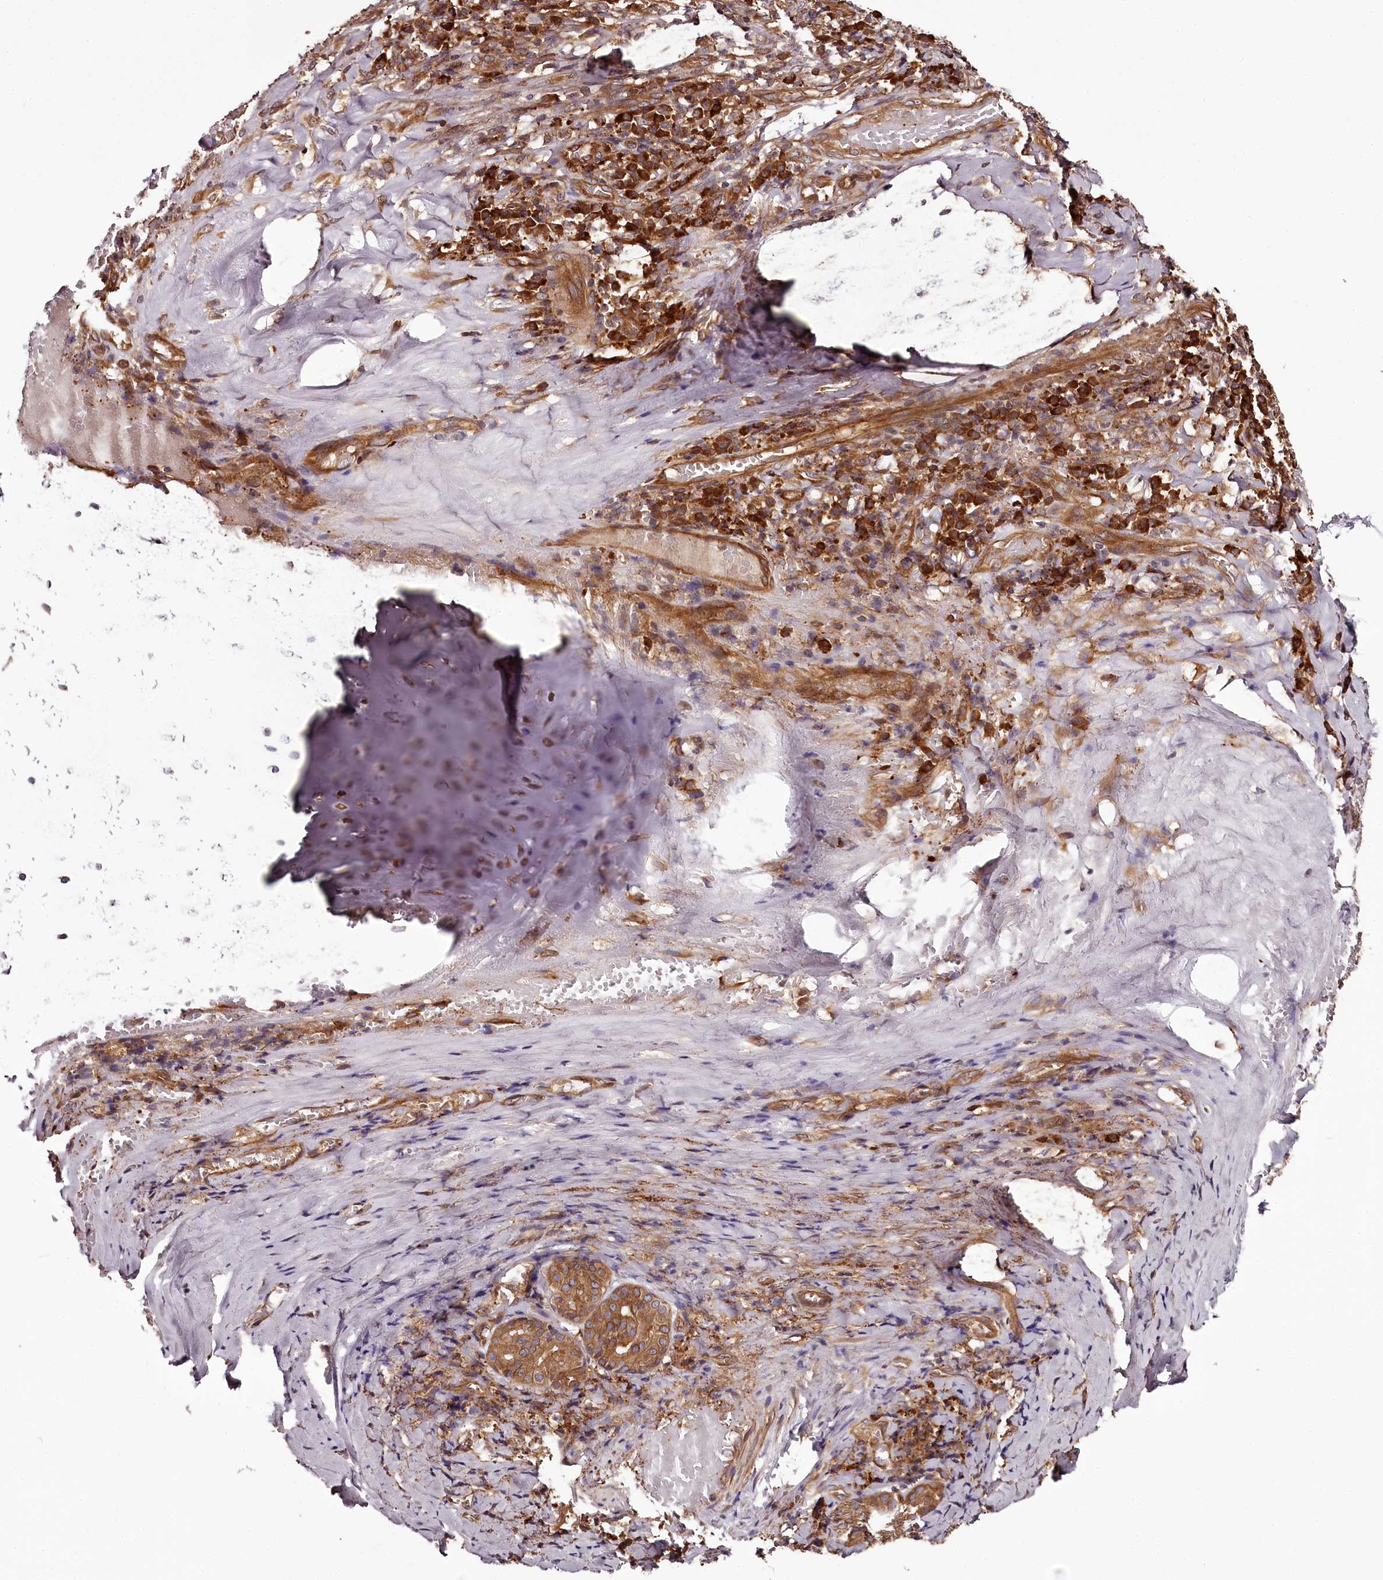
{"staining": {"intensity": "negative", "quantity": "none", "location": "none"}, "tissue": "adipose tissue", "cell_type": "Adipocytes", "image_type": "normal", "snomed": [{"axis": "morphology", "description": "Normal tissue, NOS"}, {"axis": "morphology", "description": "Basal cell carcinoma"}, {"axis": "topography", "description": "Cartilage tissue"}, {"axis": "topography", "description": "Nasopharynx"}, {"axis": "topography", "description": "Oral tissue"}], "caption": "This is an IHC image of unremarkable adipose tissue. There is no expression in adipocytes.", "gene": "TARS1", "patient": {"sex": "female", "age": 77}}